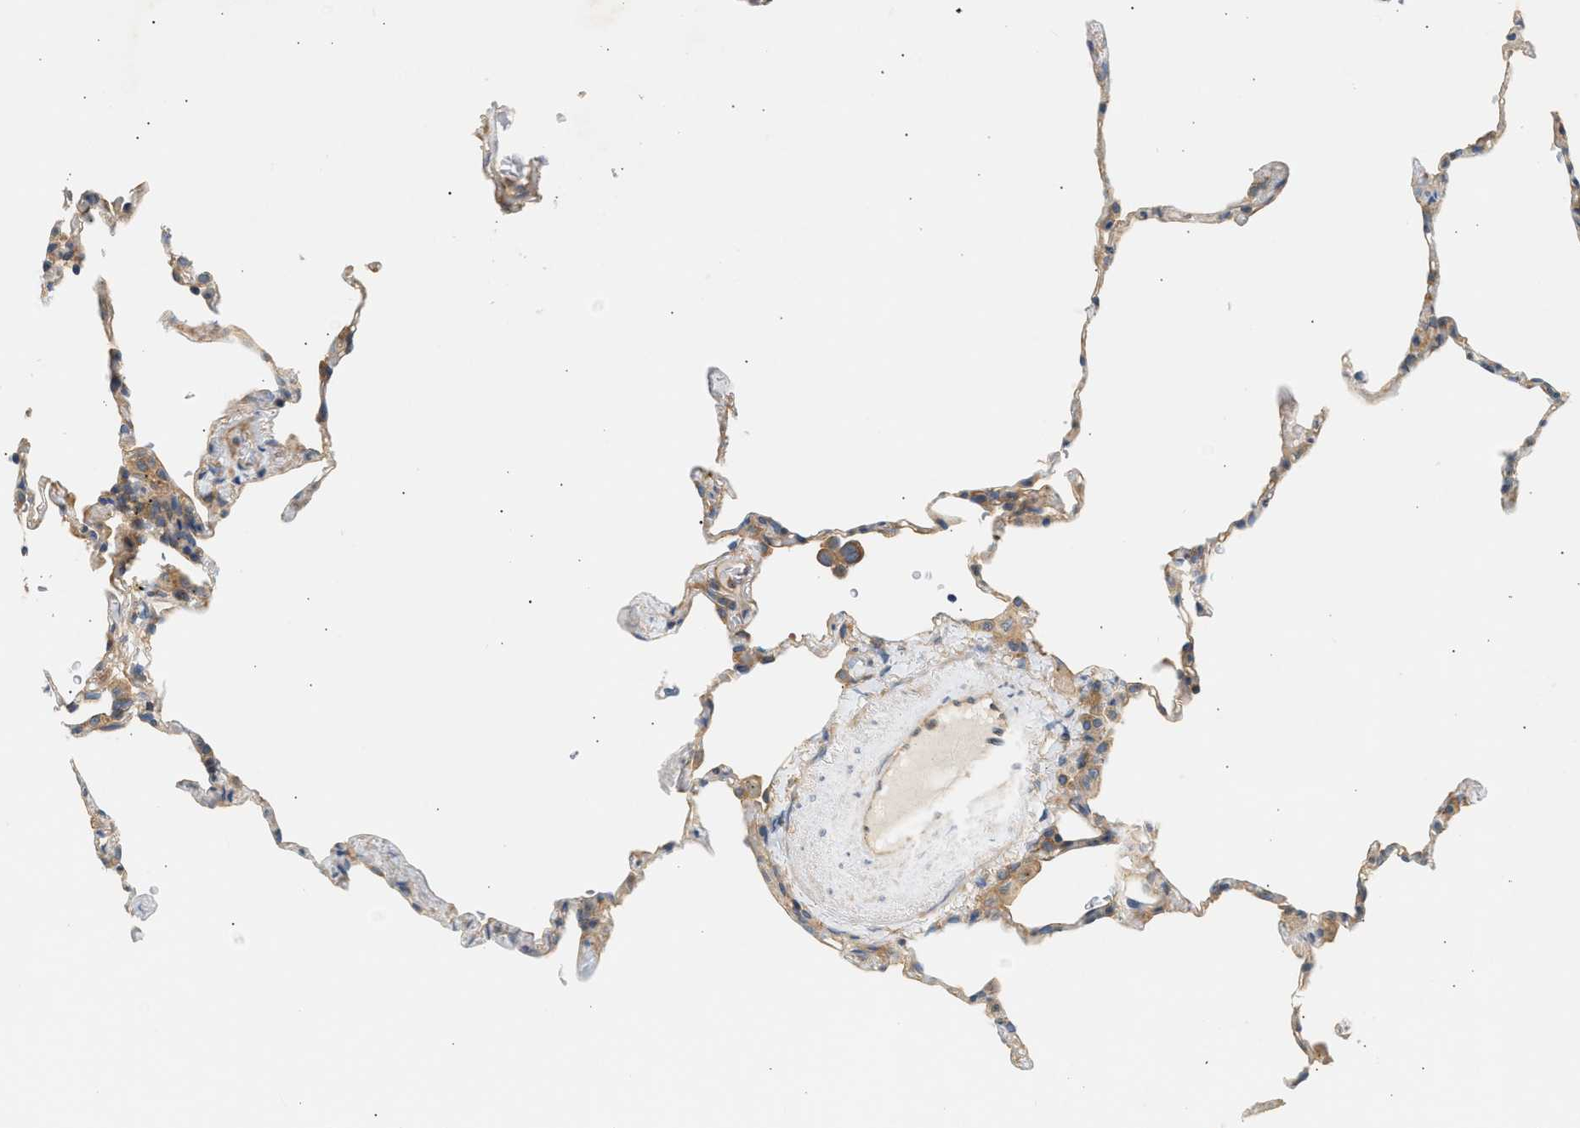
{"staining": {"intensity": "weak", "quantity": "<25%", "location": "cytoplasmic/membranous"}, "tissue": "lung", "cell_type": "Alveolar cells", "image_type": "normal", "snomed": [{"axis": "morphology", "description": "Normal tissue, NOS"}, {"axis": "topography", "description": "Lung"}], "caption": "Immunohistochemical staining of benign human lung exhibits no significant expression in alveolar cells. (IHC, brightfield microscopy, high magnification).", "gene": "PAFAH1B1", "patient": {"sex": "male", "age": 59}}